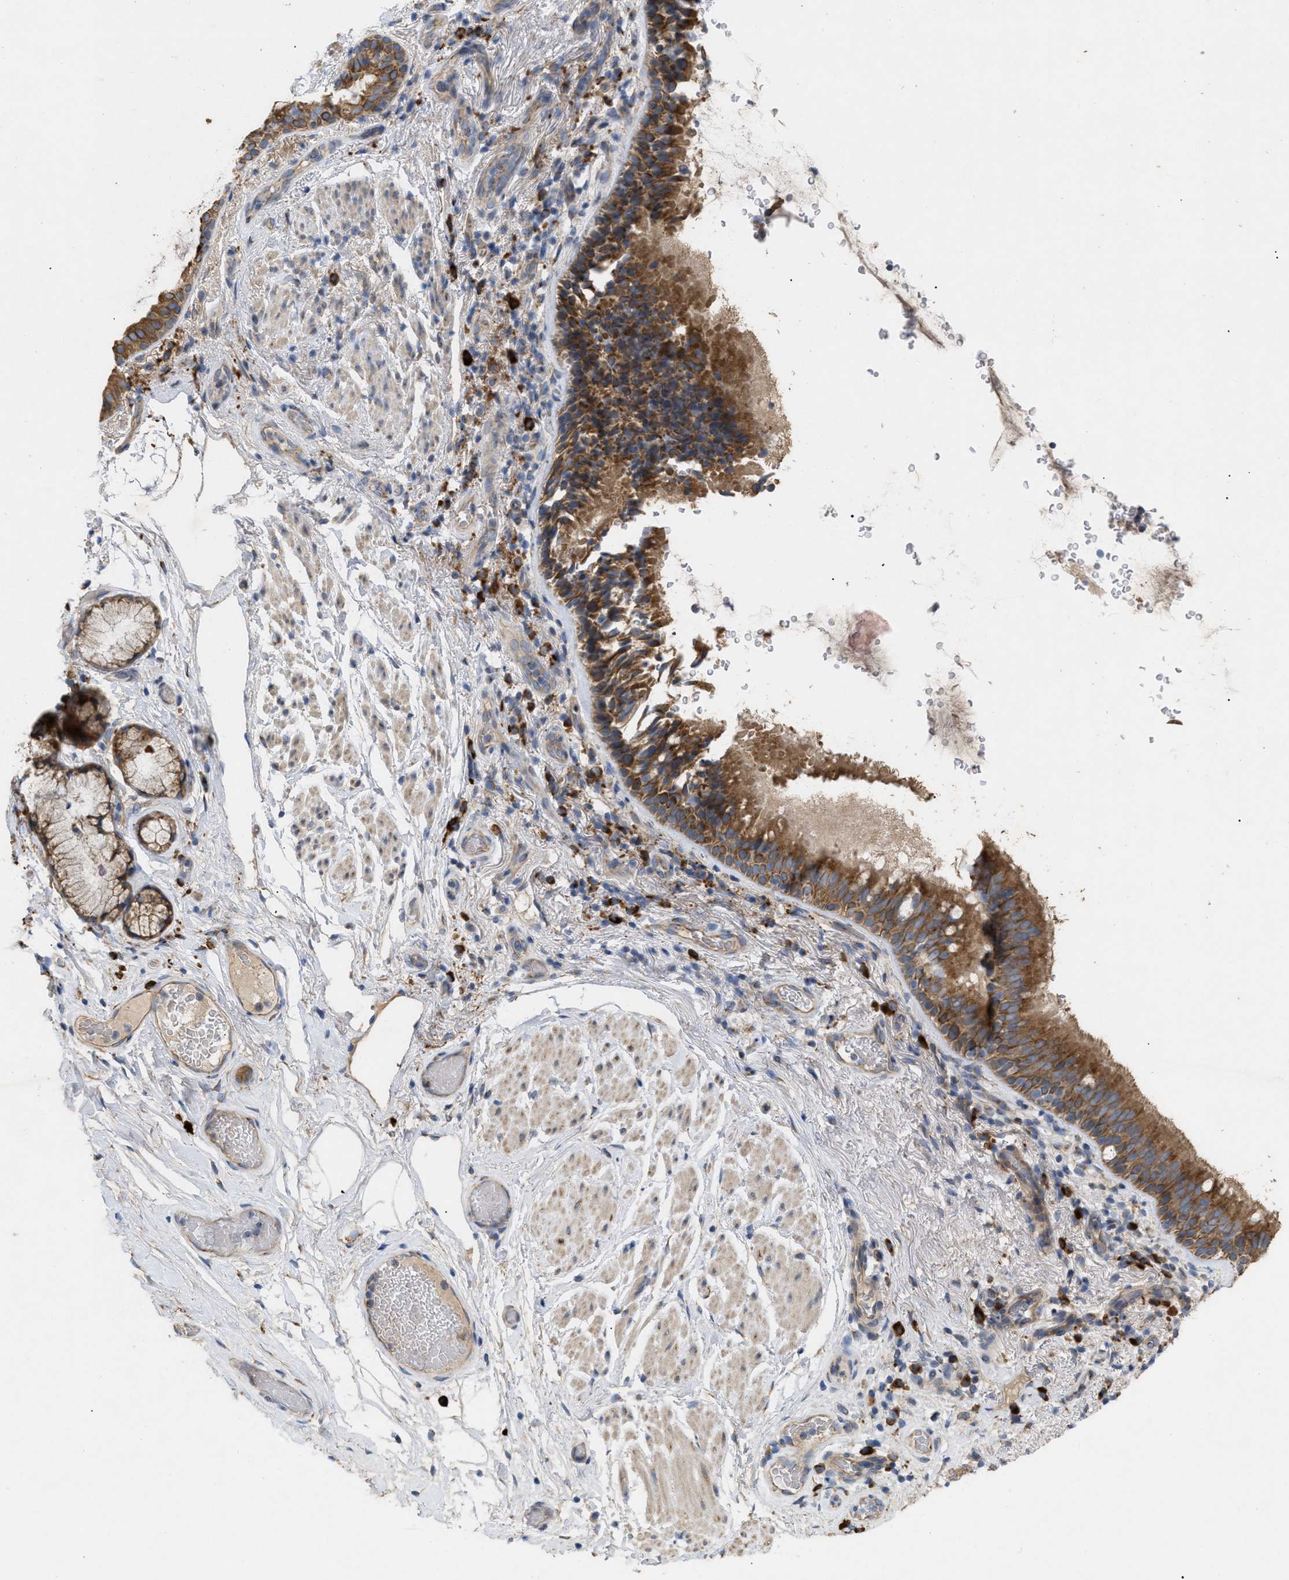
{"staining": {"intensity": "strong", "quantity": ">75%", "location": "cytoplasmic/membranous"}, "tissue": "bronchus", "cell_type": "Respiratory epithelial cells", "image_type": "normal", "snomed": [{"axis": "morphology", "description": "Normal tissue, NOS"}, {"axis": "morphology", "description": "Inflammation, NOS"}, {"axis": "topography", "description": "Cartilage tissue"}, {"axis": "topography", "description": "Bronchus"}], "caption": "This is an image of immunohistochemistry (IHC) staining of unremarkable bronchus, which shows strong positivity in the cytoplasmic/membranous of respiratory epithelial cells.", "gene": "SLC50A1", "patient": {"sex": "male", "age": 77}}